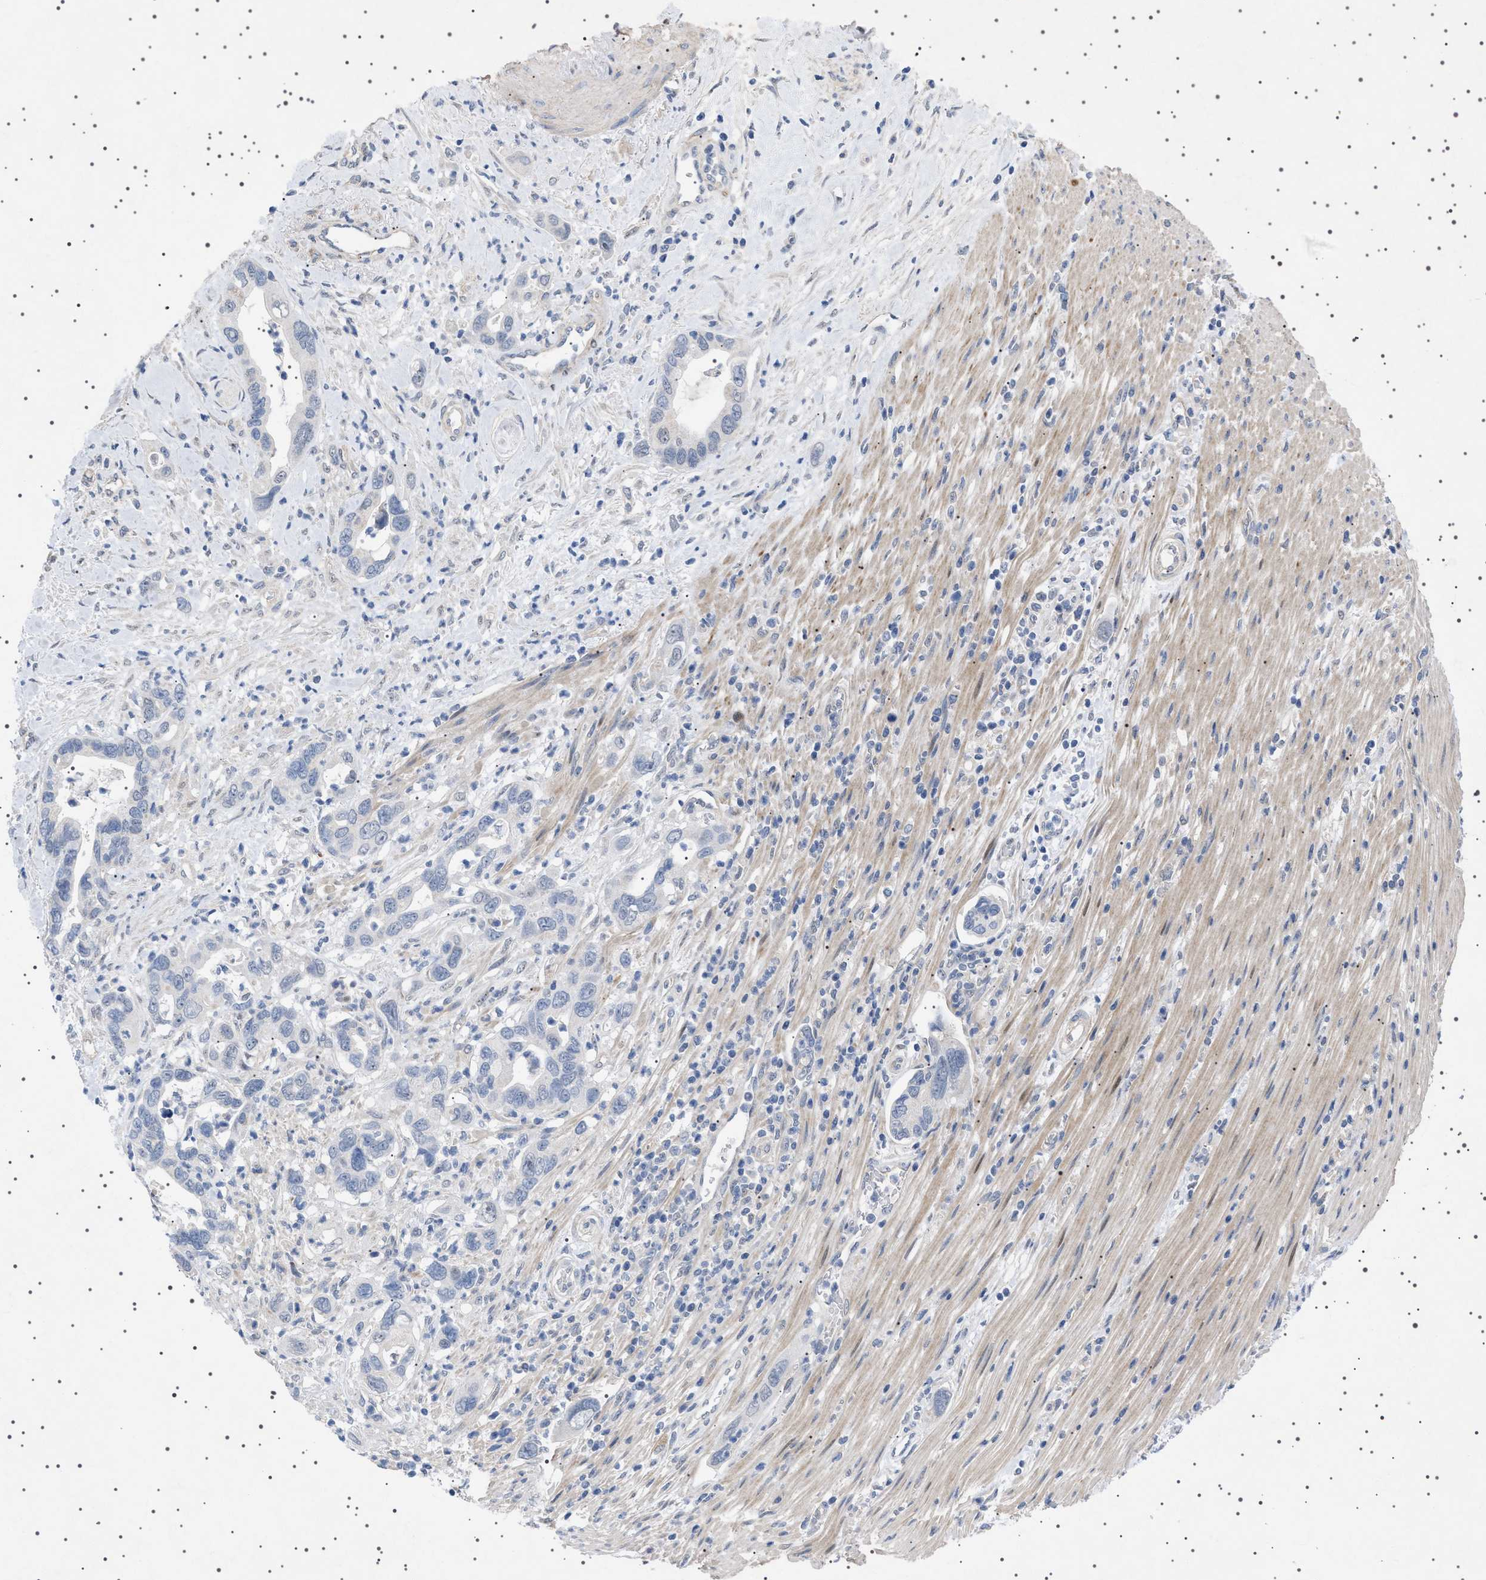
{"staining": {"intensity": "negative", "quantity": "none", "location": "none"}, "tissue": "pancreatic cancer", "cell_type": "Tumor cells", "image_type": "cancer", "snomed": [{"axis": "morphology", "description": "Adenocarcinoma, NOS"}, {"axis": "topography", "description": "Pancreas"}], "caption": "IHC histopathology image of human pancreatic cancer stained for a protein (brown), which reveals no staining in tumor cells. (DAB (3,3'-diaminobenzidine) immunohistochemistry visualized using brightfield microscopy, high magnification).", "gene": "HTR1A", "patient": {"sex": "female", "age": 70}}